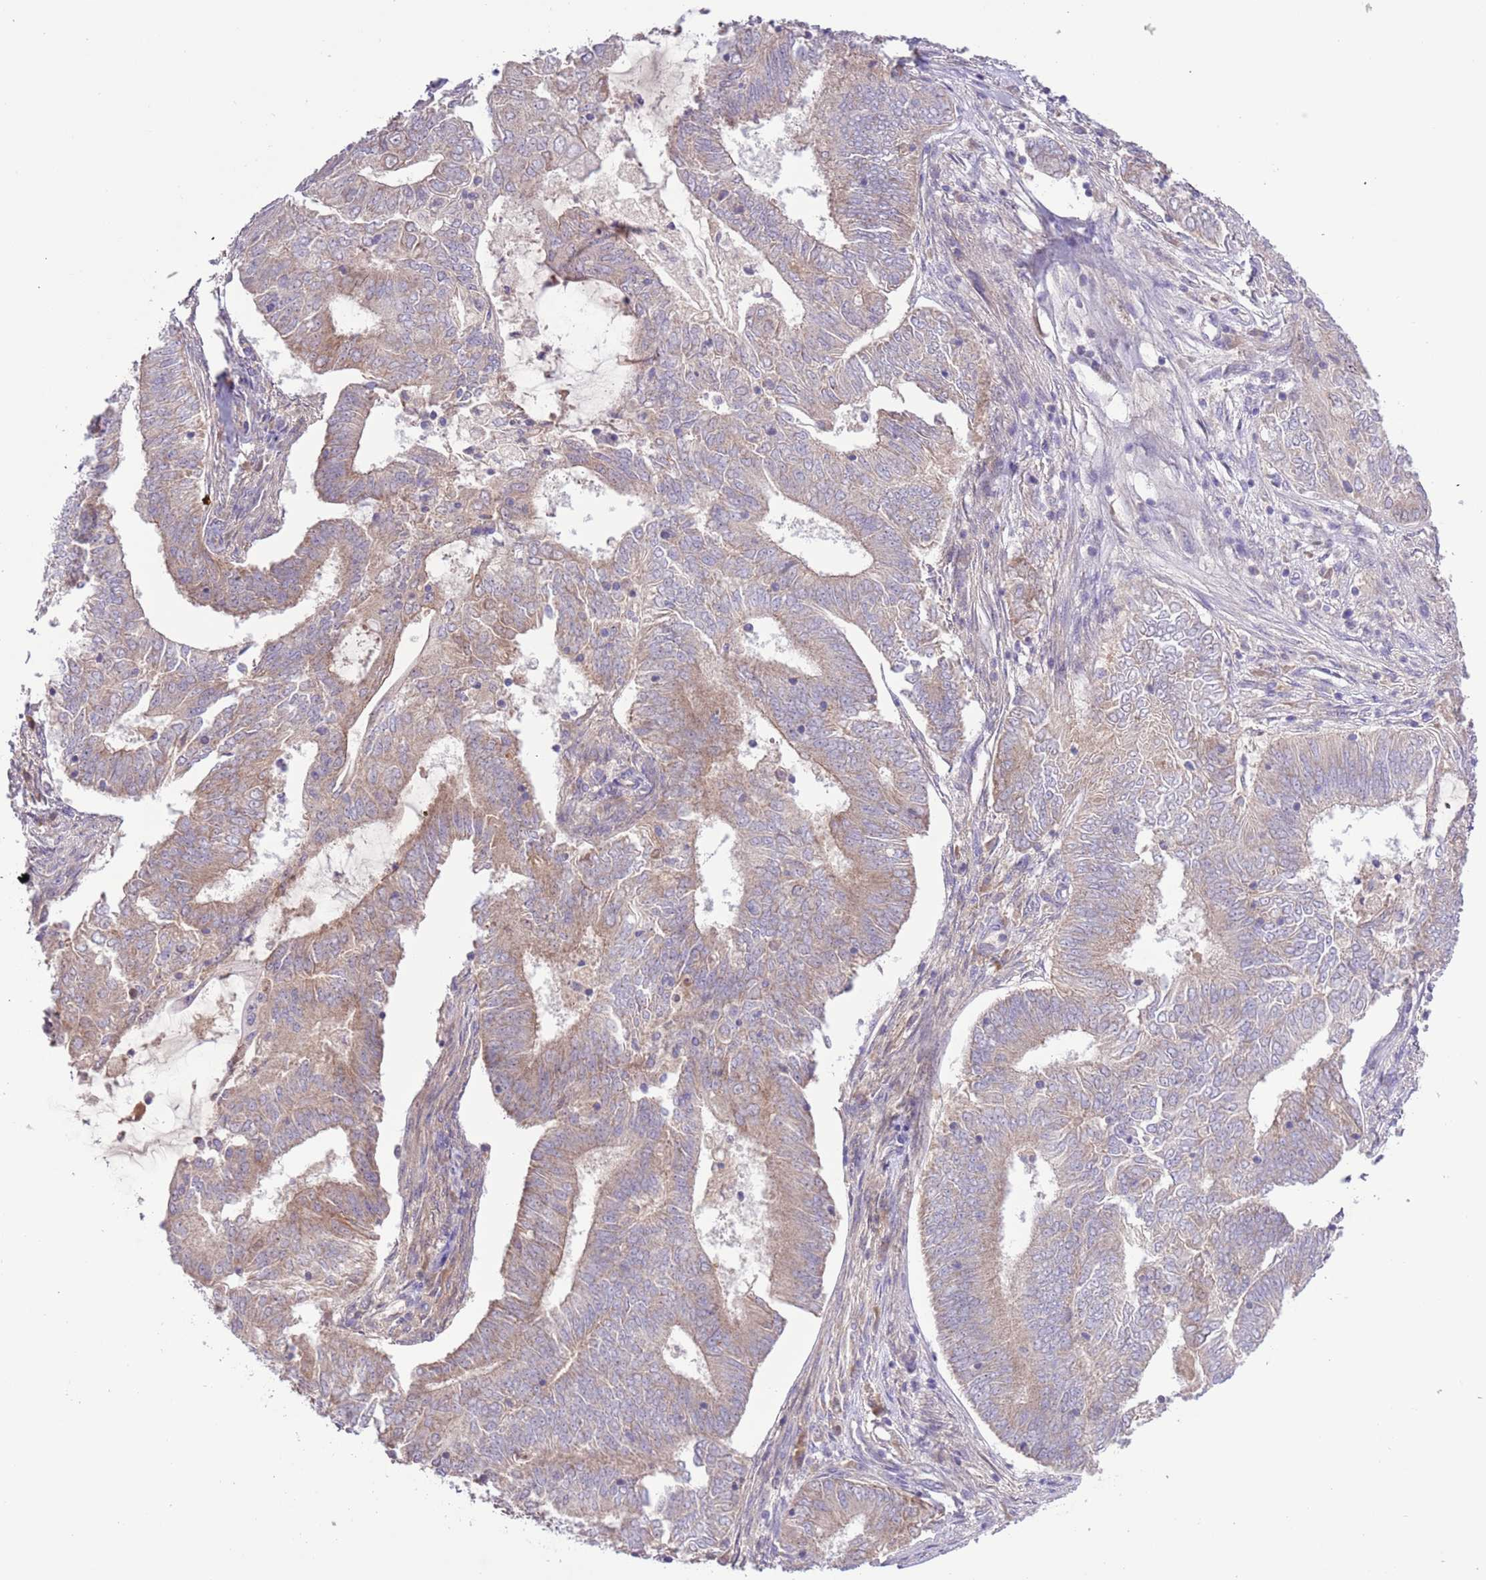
{"staining": {"intensity": "moderate", "quantity": "25%-75%", "location": "cytoplasmic/membranous"}, "tissue": "endometrial cancer", "cell_type": "Tumor cells", "image_type": "cancer", "snomed": [{"axis": "morphology", "description": "Adenocarcinoma, NOS"}, {"axis": "topography", "description": "Endometrium"}], "caption": "Immunohistochemical staining of adenocarcinoma (endometrial) exhibits medium levels of moderate cytoplasmic/membranous protein staining in approximately 25%-75% of tumor cells.", "gene": "SHROOM3", "patient": {"sex": "female", "age": 62}}